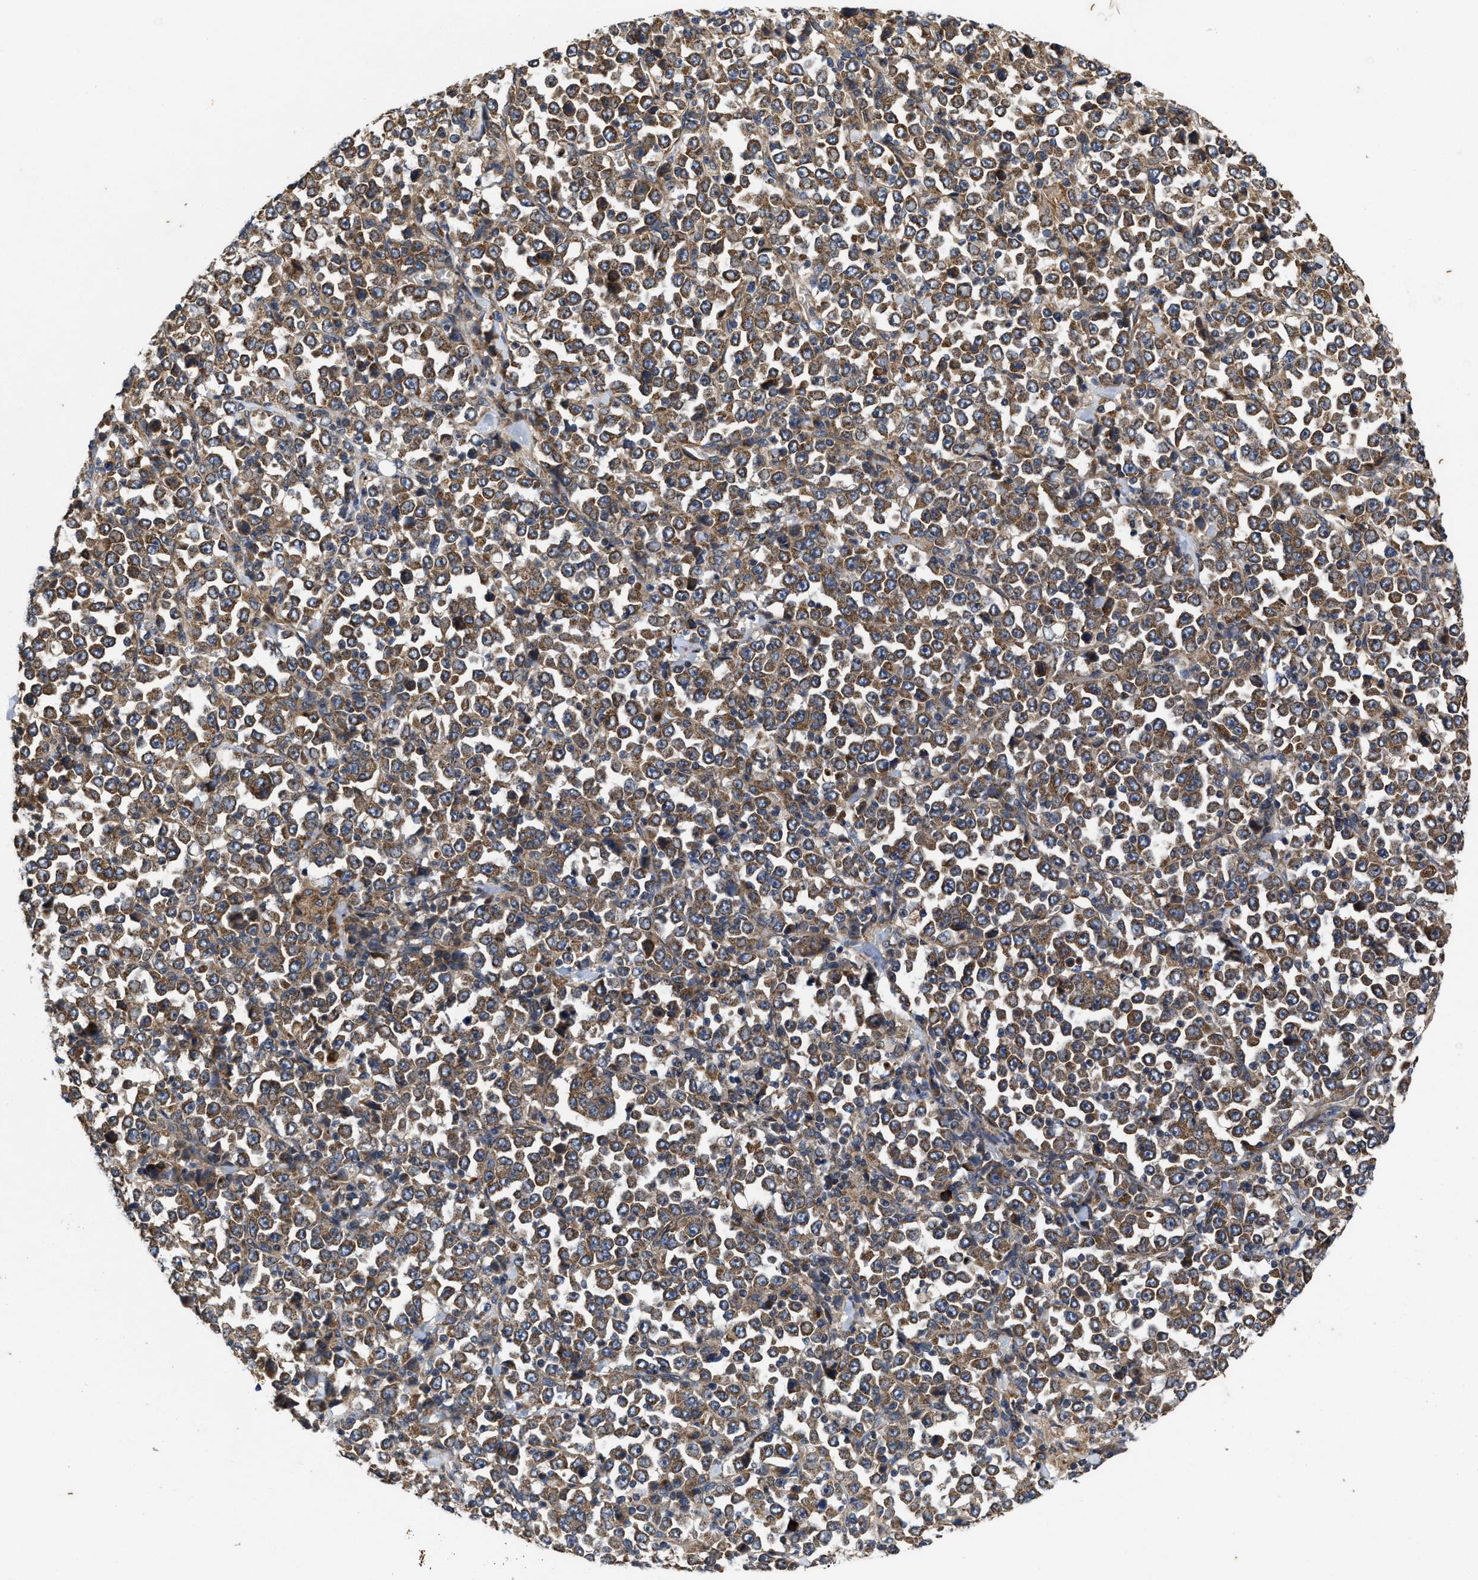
{"staining": {"intensity": "moderate", "quantity": ">75%", "location": "cytoplasmic/membranous"}, "tissue": "stomach cancer", "cell_type": "Tumor cells", "image_type": "cancer", "snomed": [{"axis": "morphology", "description": "Normal tissue, NOS"}, {"axis": "morphology", "description": "Adenocarcinoma, NOS"}, {"axis": "topography", "description": "Stomach, upper"}, {"axis": "topography", "description": "Stomach"}], "caption": "Moderate cytoplasmic/membranous protein expression is seen in about >75% of tumor cells in adenocarcinoma (stomach).", "gene": "EFNA4", "patient": {"sex": "male", "age": 59}}